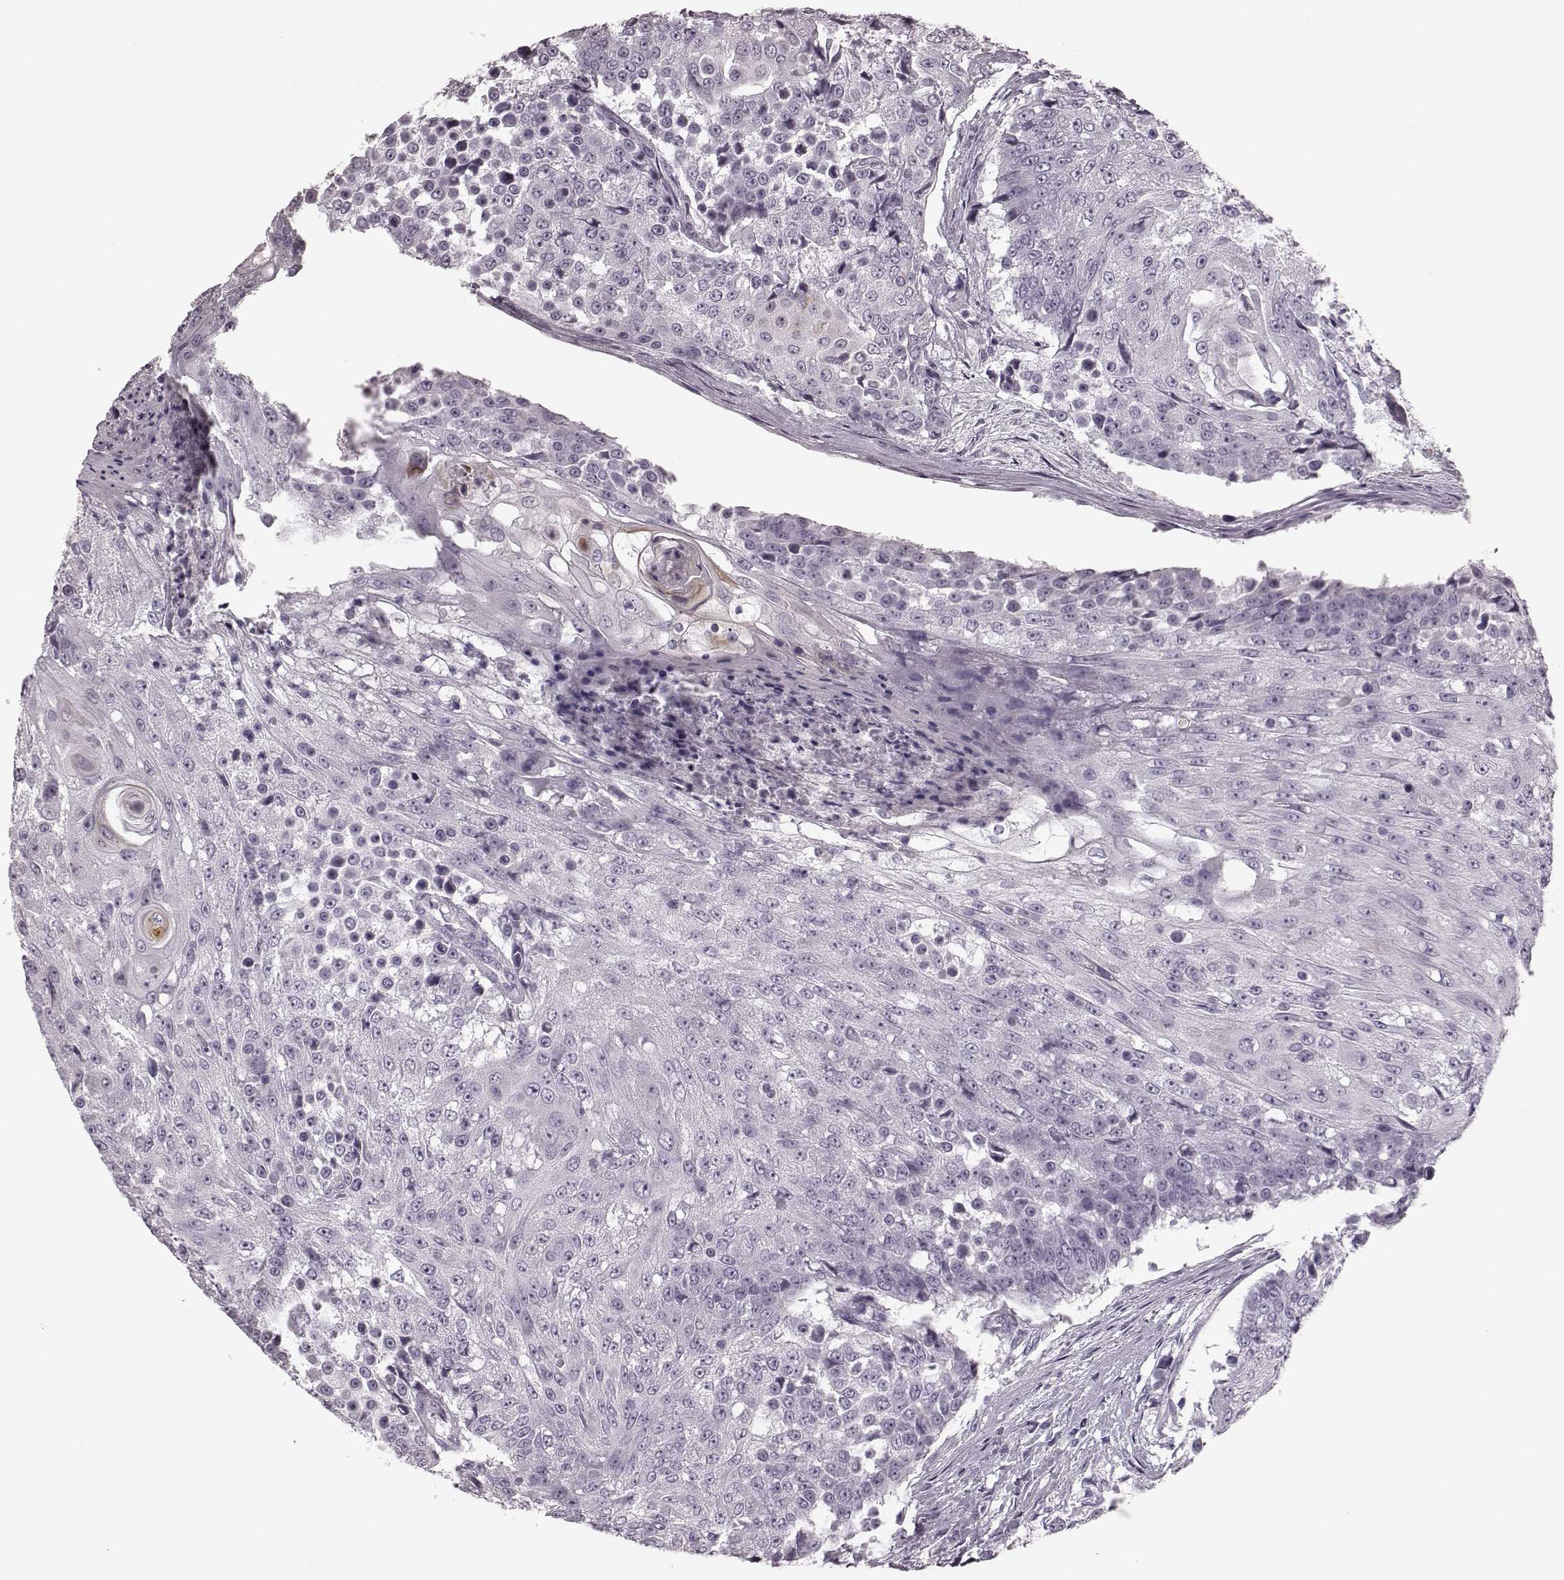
{"staining": {"intensity": "negative", "quantity": "none", "location": "none"}, "tissue": "urothelial cancer", "cell_type": "Tumor cells", "image_type": "cancer", "snomed": [{"axis": "morphology", "description": "Urothelial carcinoma, High grade"}, {"axis": "topography", "description": "Urinary bladder"}], "caption": "This is an immunohistochemistry (IHC) micrograph of human urothelial cancer. There is no expression in tumor cells.", "gene": "TRPM1", "patient": {"sex": "female", "age": 63}}